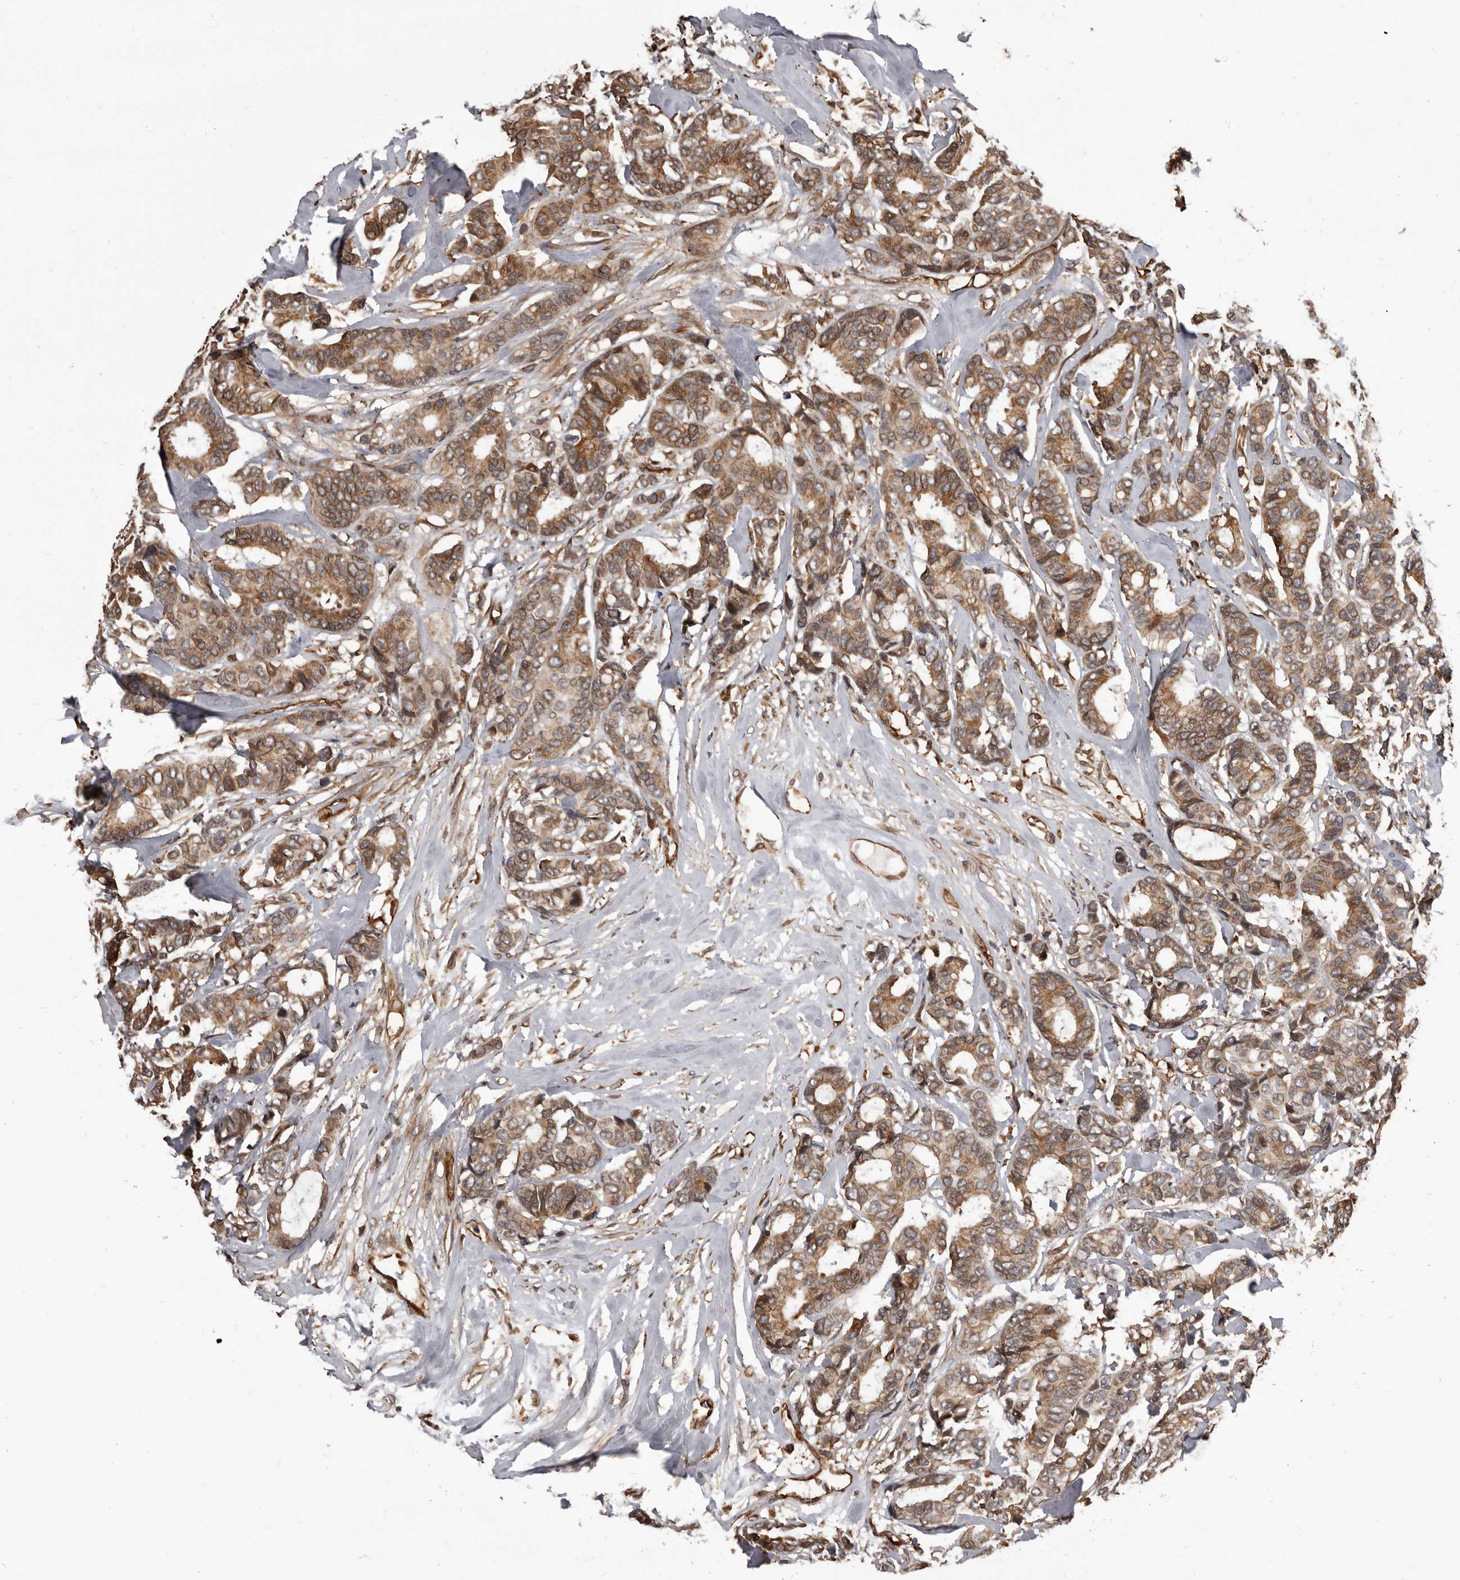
{"staining": {"intensity": "moderate", "quantity": ">75%", "location": "cytoplasmic/membranous"}, "tissue": "breast cancer", "cell_type": "Tumor cells", "image_type": "cancer", "snomed": [{"axis": "morphology", "description": "Duct carcinoma"}, {"axis": "topography", "description": "Breast"}], "caption": "High-magnification brightfield microscopy of breast cancer stained with DAB (3,3'-diaminobenzidine) (brown) and counterstained with hematoxylin (blue). tumor cells exhibit moderate cytoplasmic/membranous expression is present in about>75% of cells.", "gene": "ADAMTS20", "patient": {"sex": "female", "age": 87}}